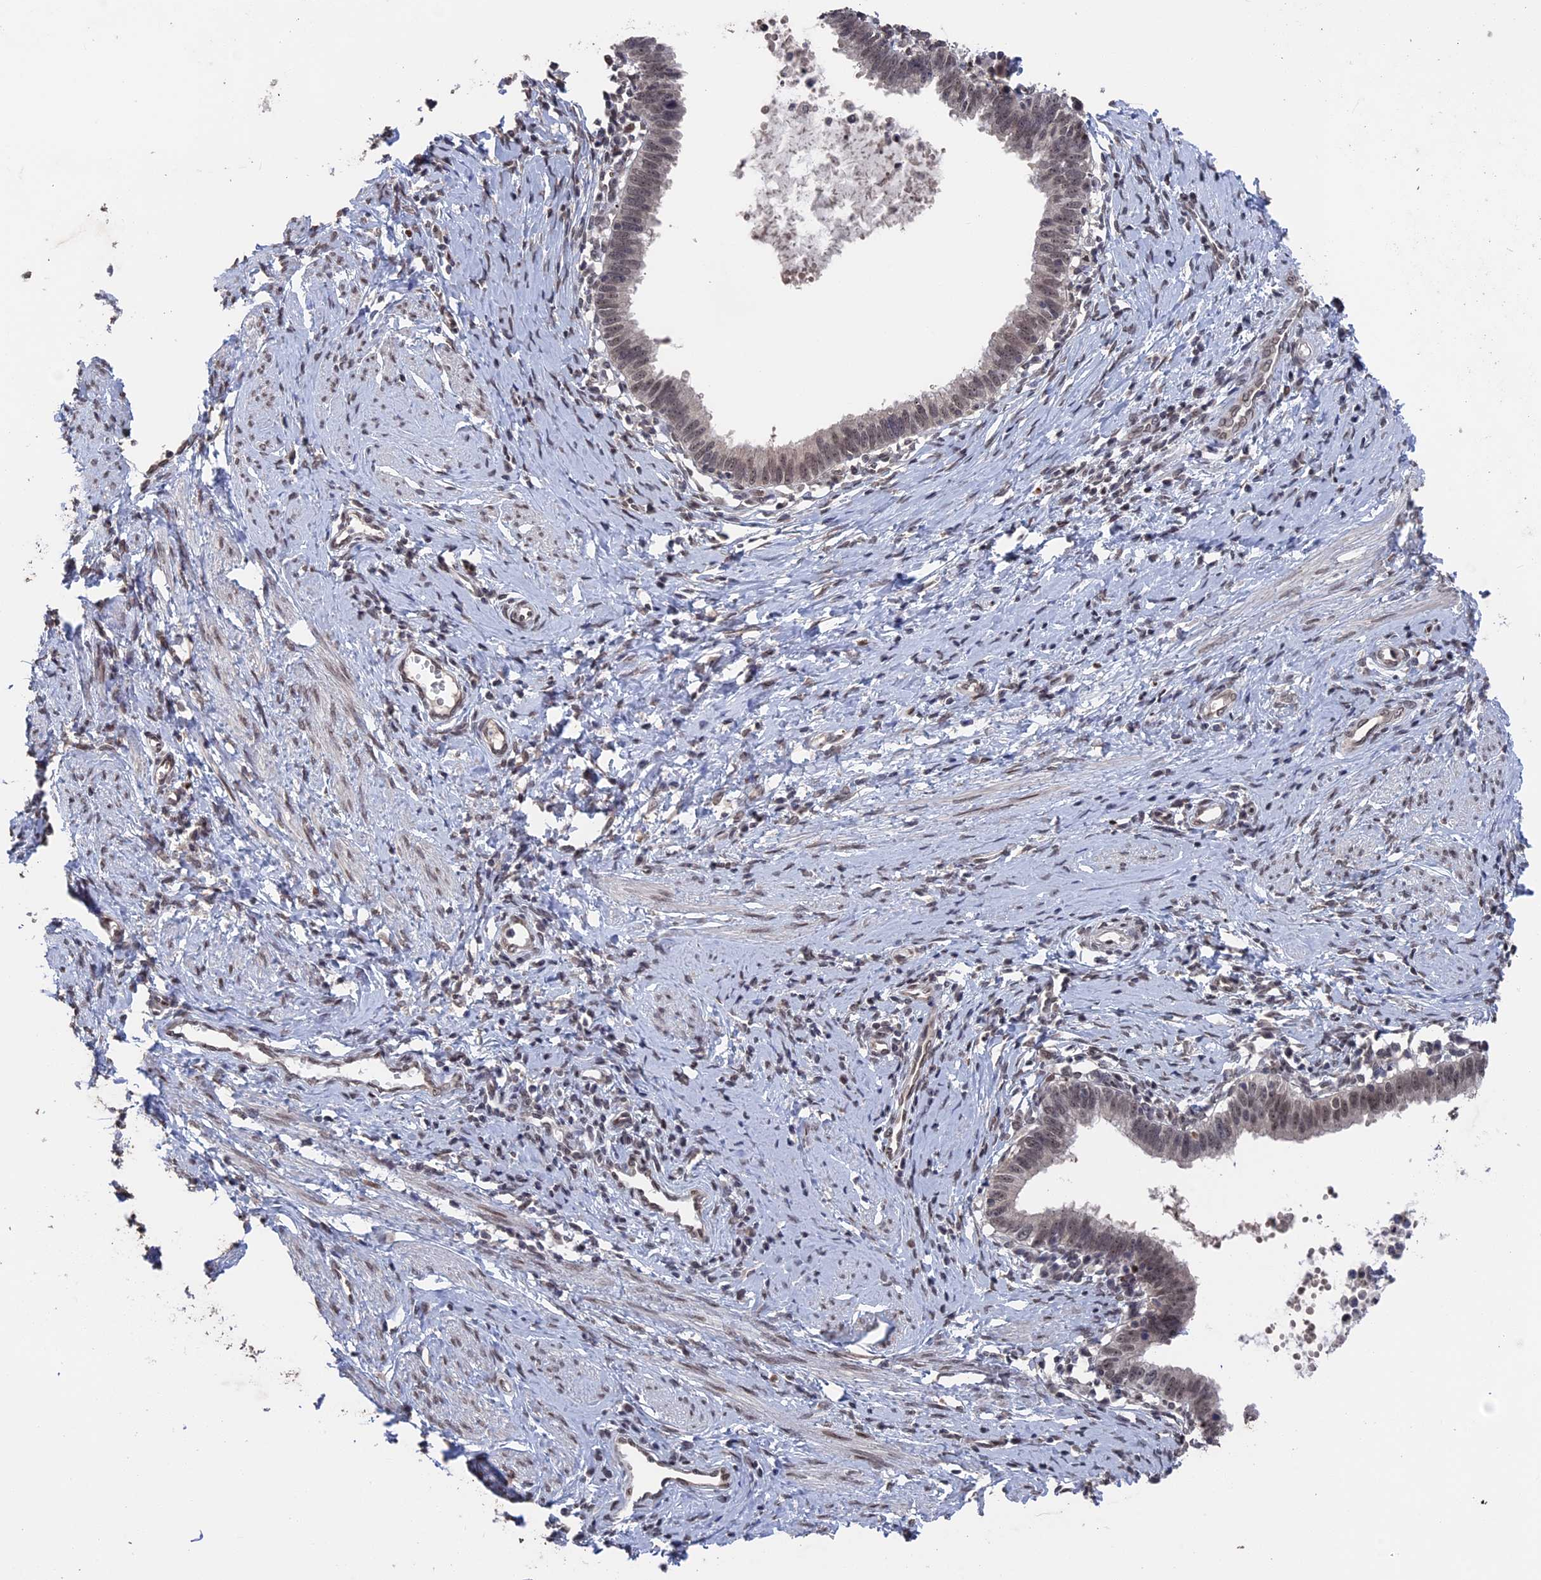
{"staining": {"intensity": "weak", "quantity": ">75%", "location": "nuclear"}, "tissue": "cervical cancer", "cell_type": "Tumor cells", "image_type": "cancer", "snomed": [{"axis": "morphology", "description": "Adenocarcinoma, NOS"}, {"axis": "topography", "description": "Cervix"}], "caption": "Cervical cancer stained with immunohistochemistry shows weak nuclear staining in approximately >75% of tumor cells.", "gene": "NR2C2AP", "patient": {"sex": "female", "age": 36}}